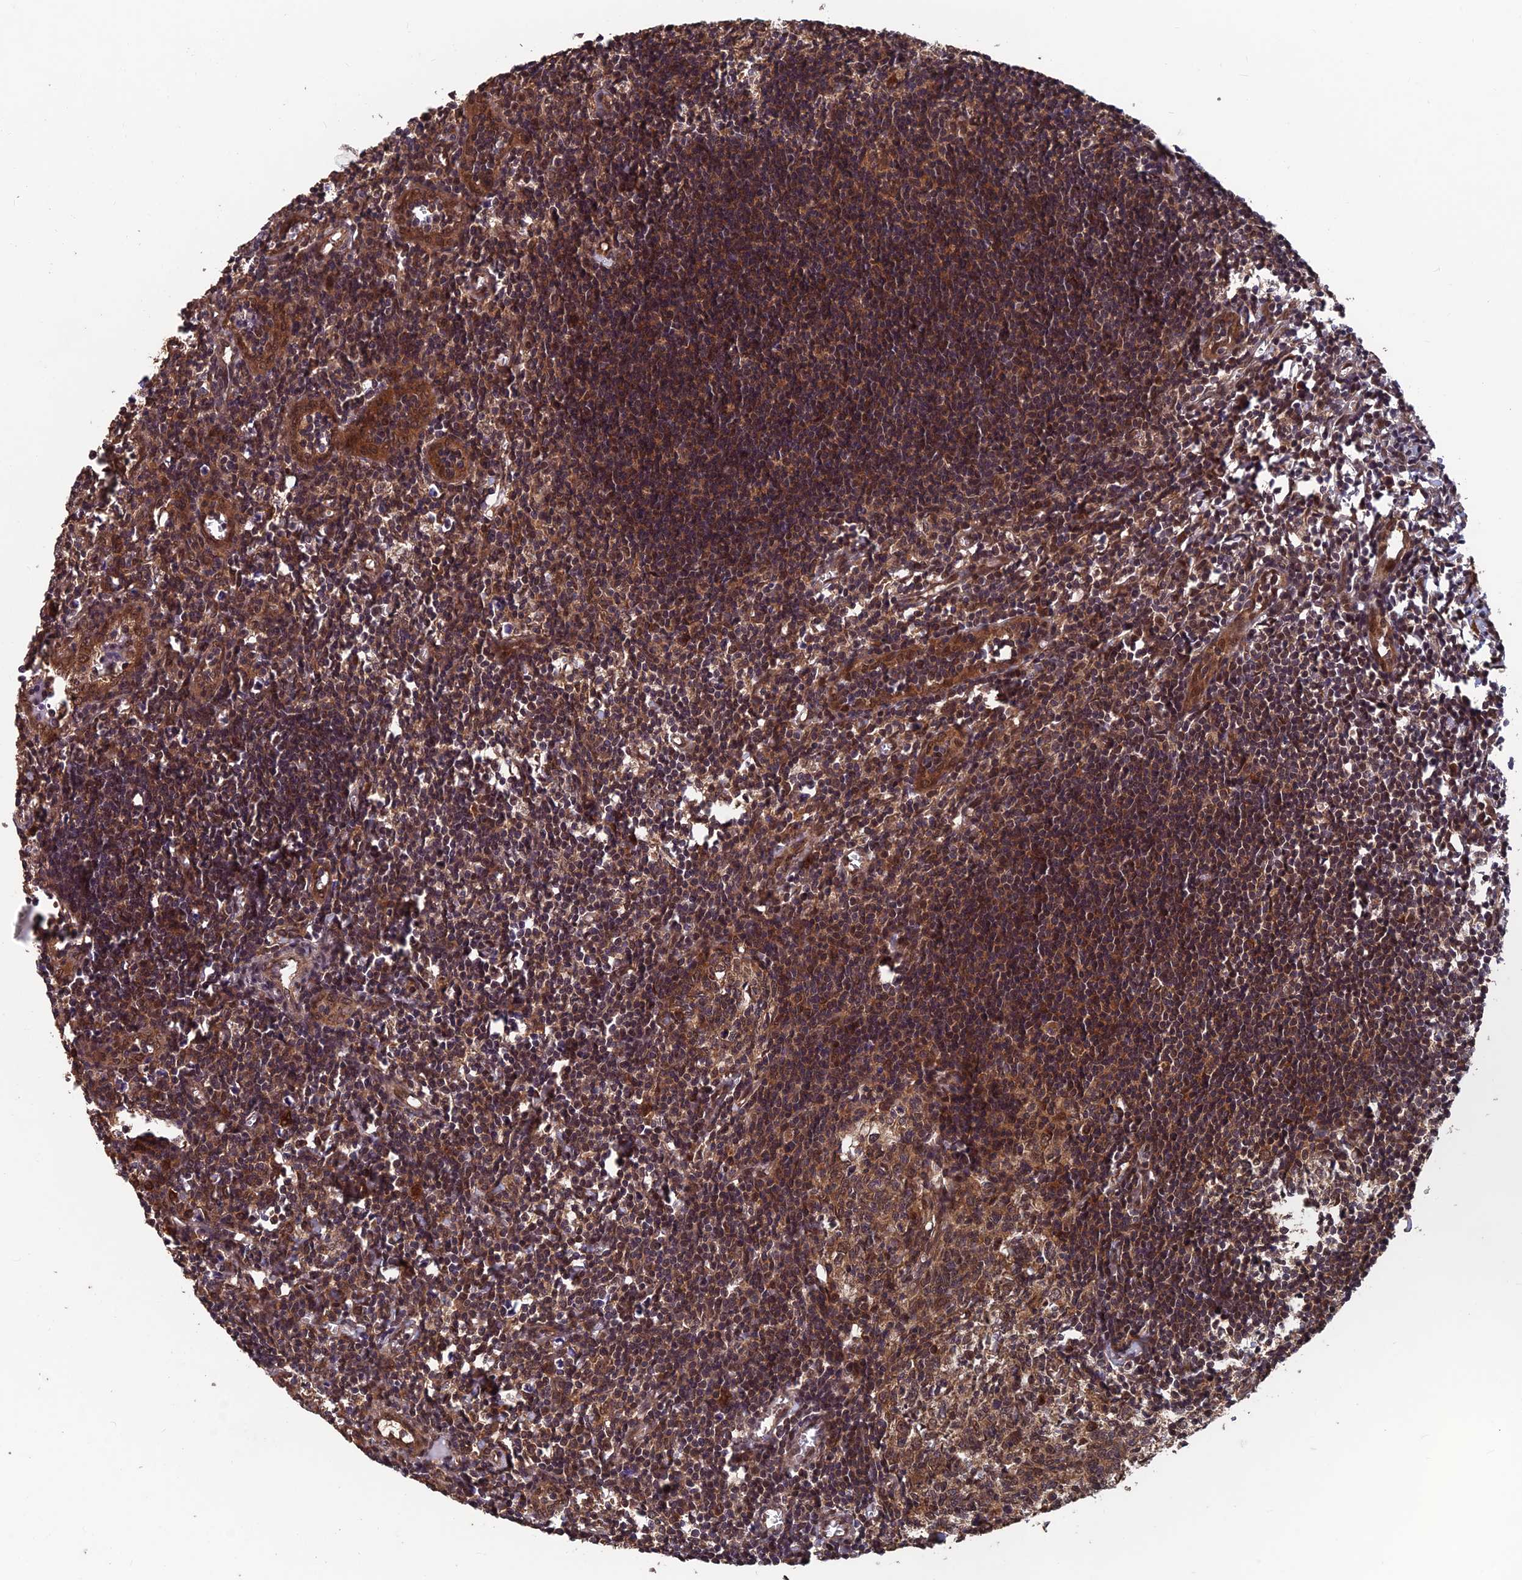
{"staining": {"intensity": "moderate", "quantity": ">75%", "location": "cytoplasmic/membranous,nuclear"}, "tissue": "lymph node", "cell_type": "Germinal center cells", "image_type": "normal", "snomed": [{"axis": "morphology", "description": "Normal tissue, NOS"}, {"axis": "morphology", "description": "Malignant melanoma, Metastatic site"}, {"axis": "topography", "description": "Lymph node"}], "caption": "Moderate cytoplasmic/membranous,nuclear expression for a protein is present in about >75% of germinal center cells of benign lymph node using immunohistochemistry.", "gene": "FAM53C", "patient": {"sex": "male", "age": 41}}